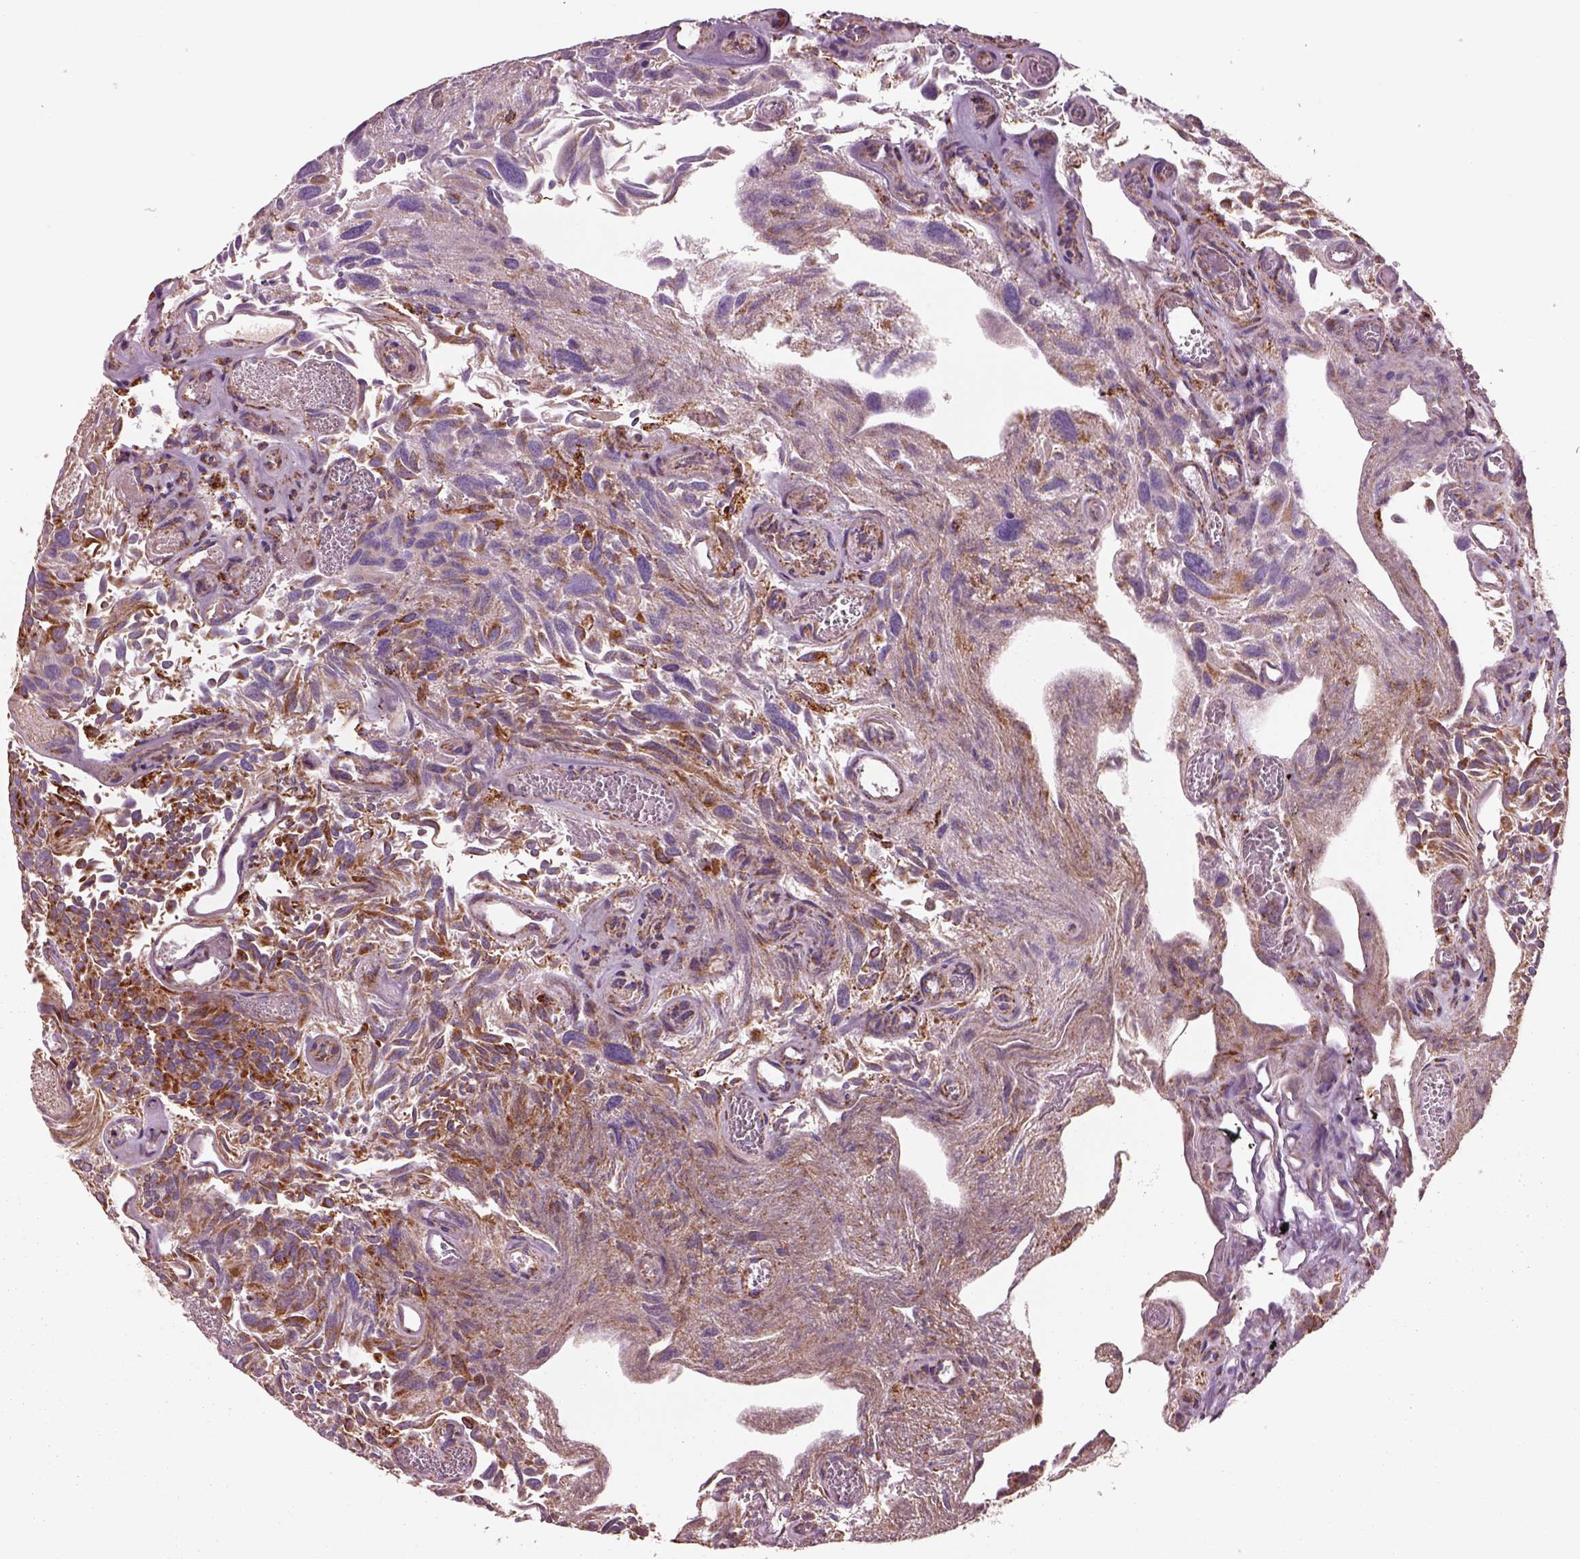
{"staining": {"intensity": "moderate", "quantity": ">75%", "location": "cytoplasmic/membranous"}, "tissue": "urothelial cancer", "cell_type": "Tumor cells", "image_type": "cancer", "snomed": [{"axis": "morphology", "description": "Urothelial carcinoma, Low grade"}, {"axis": "topography", "description": "Urinary bladder"}], "caption": "This is a photomicrograph of immunohistochemistry (IHC) staining of low-grade urothelial carcinoma, which shows moderate positivity in the cytoplasmic/membranous of tumor cells.", "gene": "SLC25A24", "patient": {"sex": "female", "age": 69}}